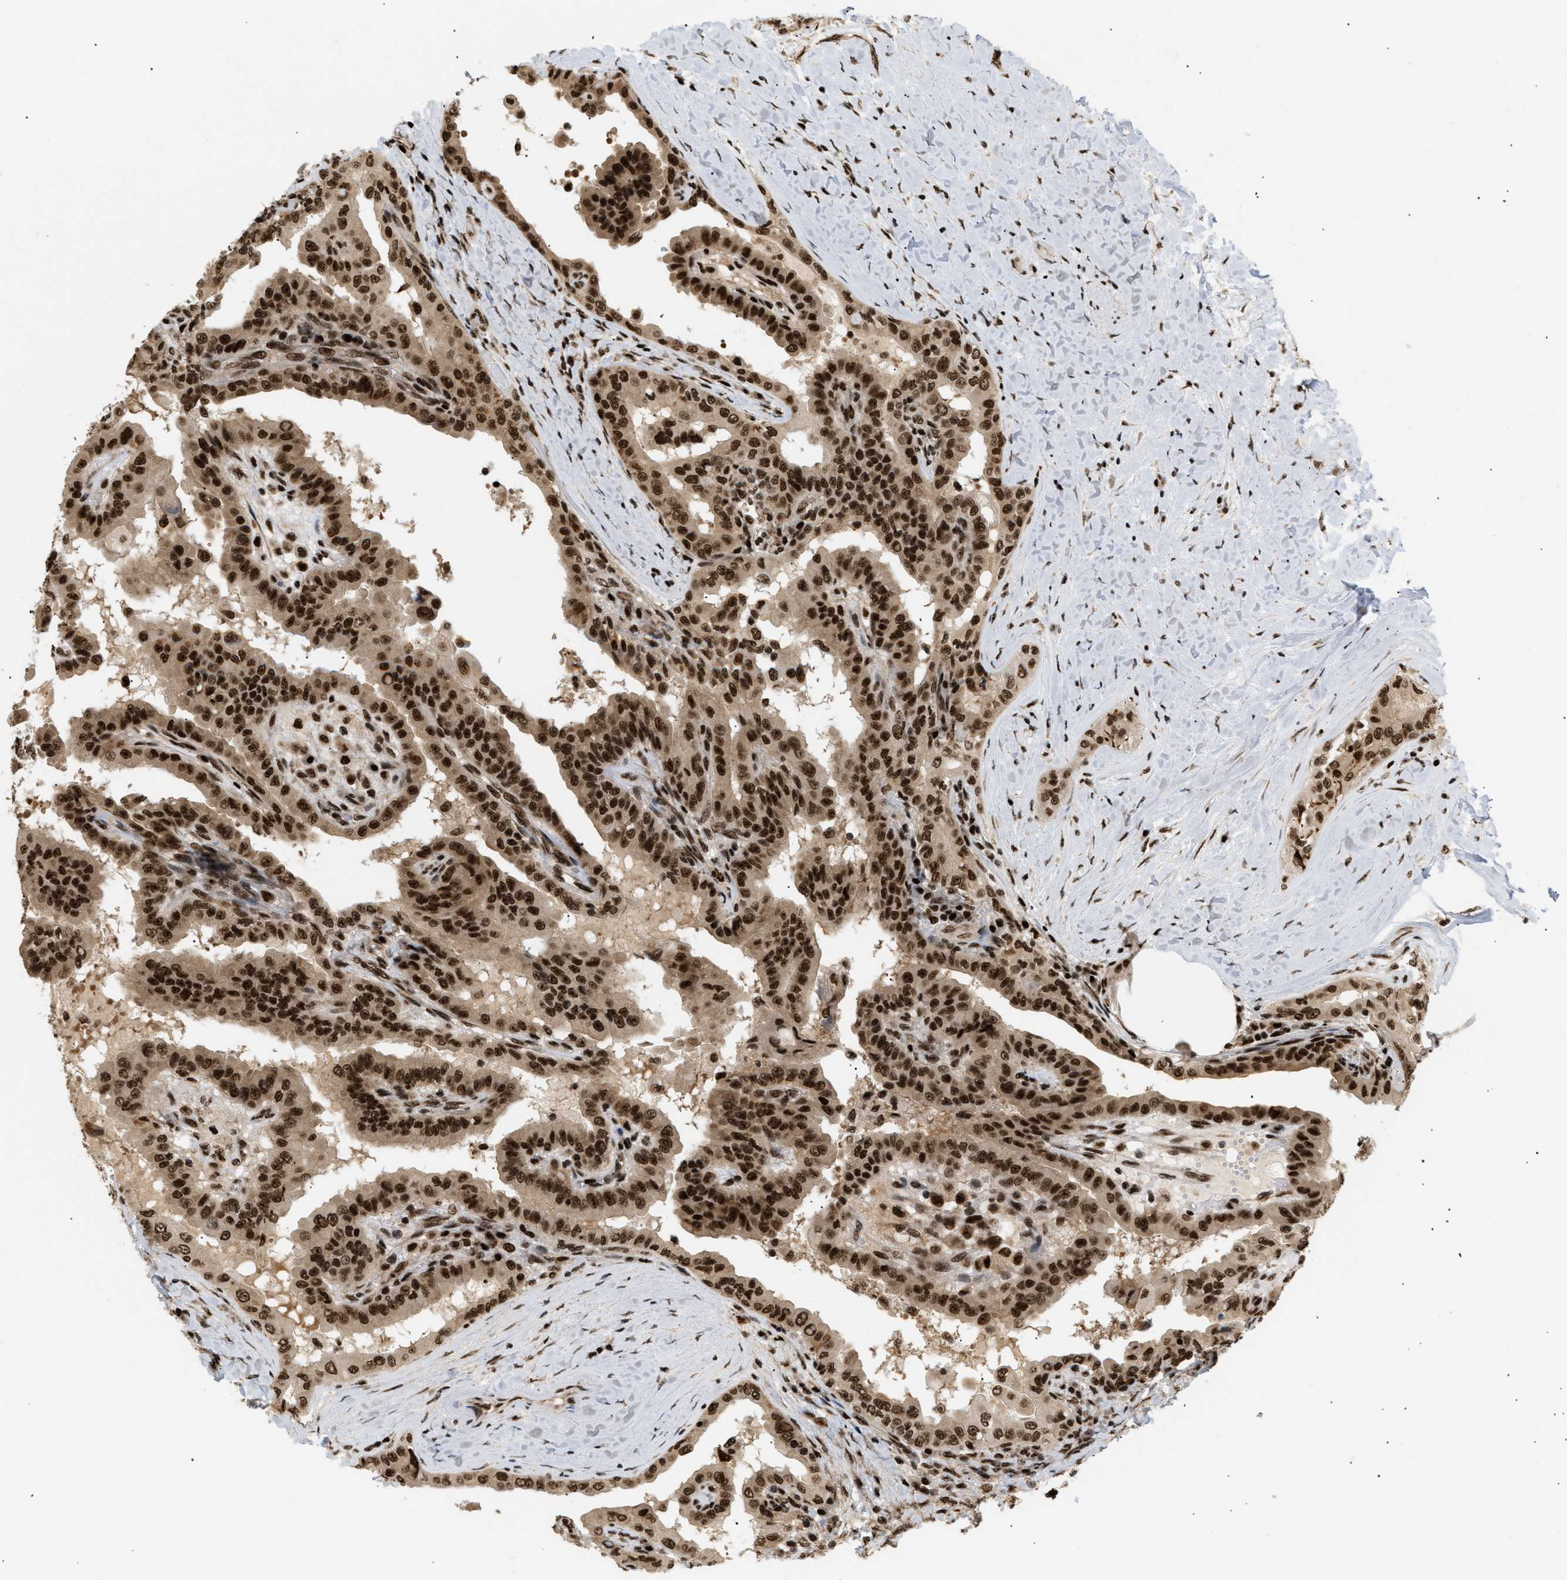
{"staining": {"intensity": "strong", "quantity": ">75%", "location": "cytoplasmic/membranous,nuclear"}, "tissue": "thyroid cancer", "cell_type": "Tumor cells", "image_type": "cancer", "snomed": [{"axis": "morphology", "description": "Papillary adenocarcinoma, NOS"}, {"axis": "topography", "description": "Thyroid gland"}], "caption": "This is an image of immunohistochemistry staining of thyroid cancer (papillary adenocarcinoma), which shows strong expression in the cytoplasmic/membranous and nuclear of tumor cells.", "gene": "RBM5", "patient": {"sex": "male", "age": 33}}